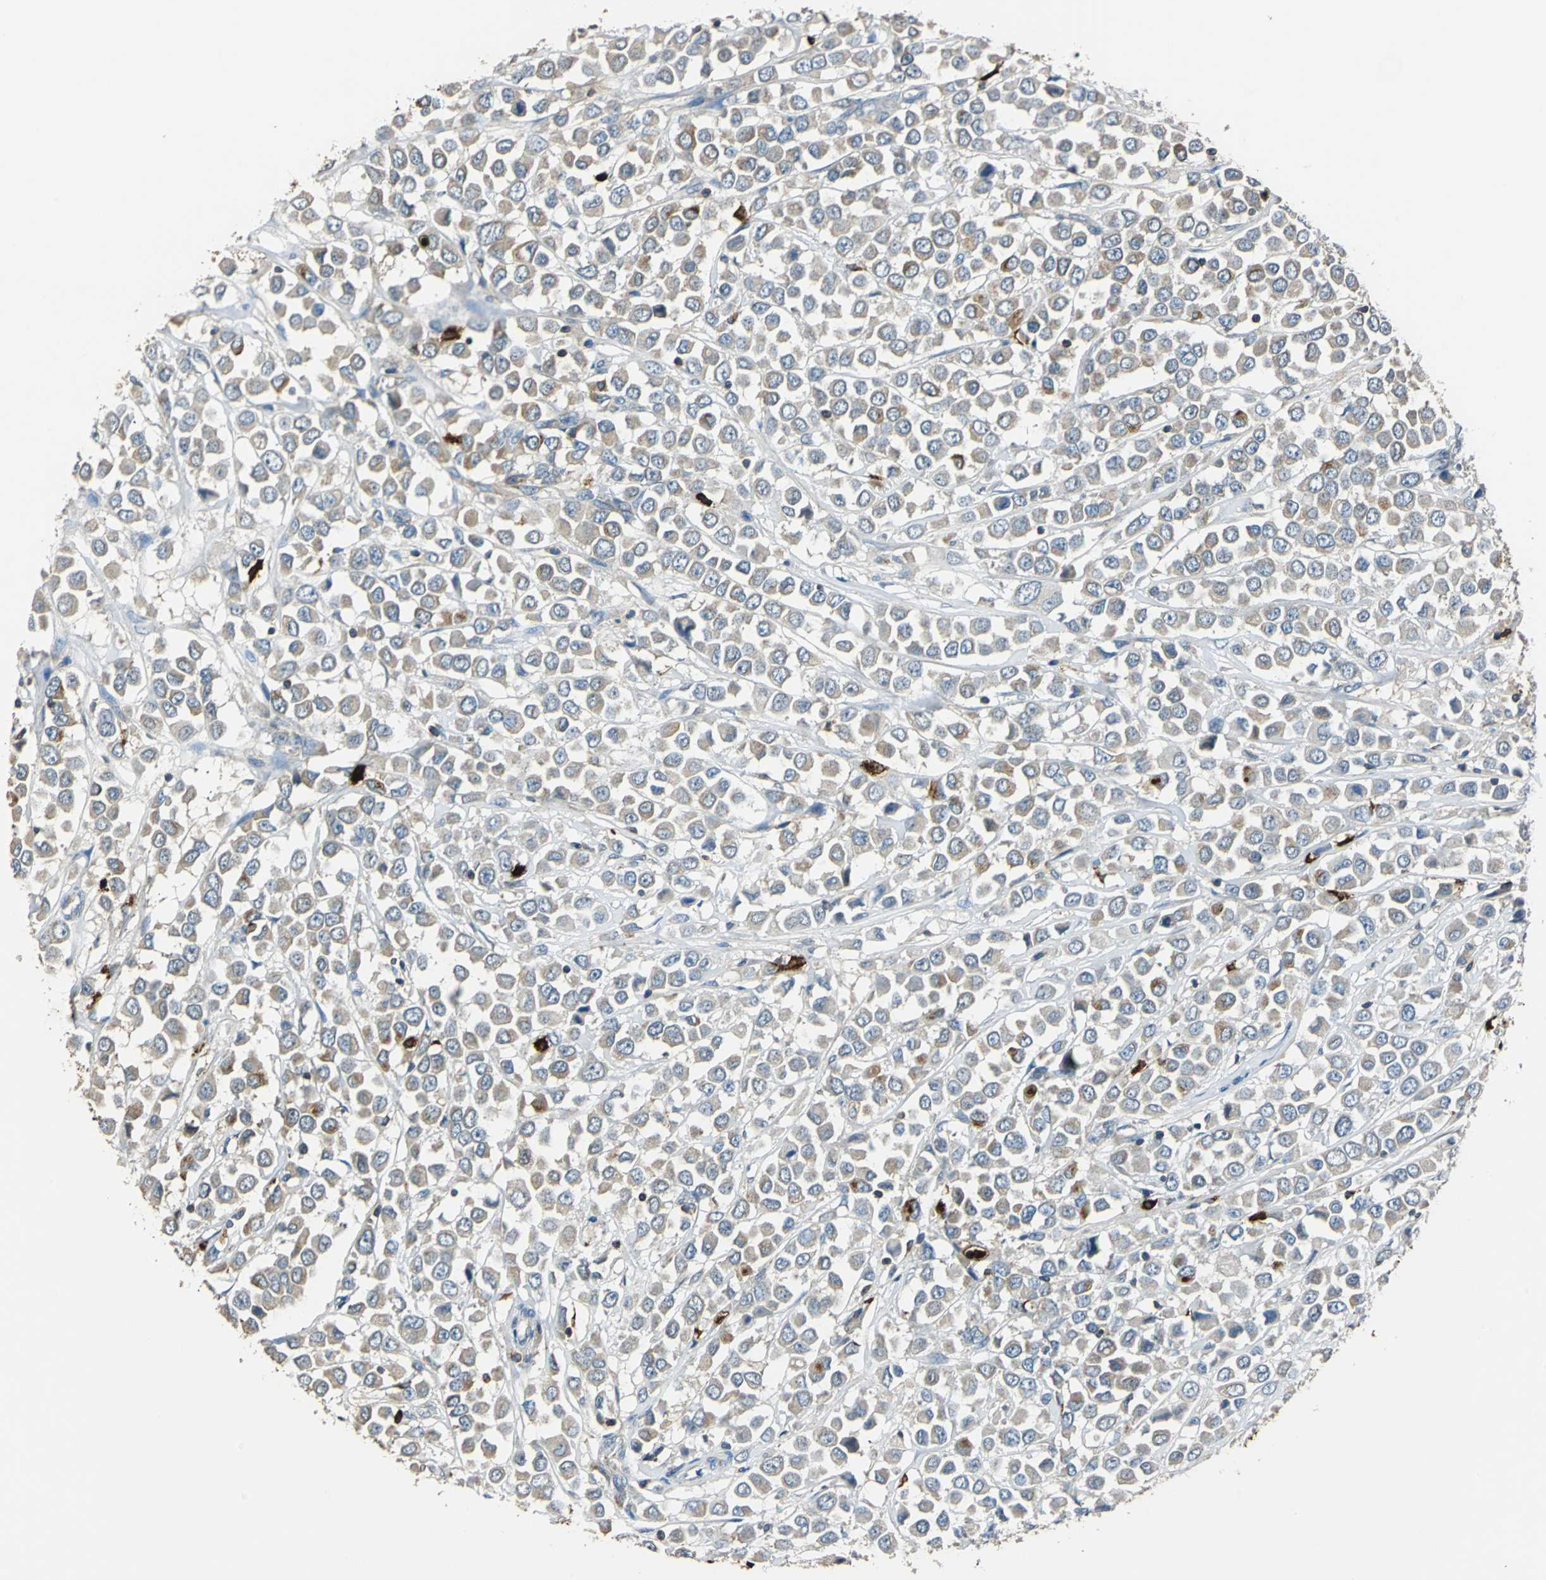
{"staining": {"intensity": "weak", "quantity": "25%-75%", "location": "cytoplasmic/membranous"}, "tissue": "breast cancer", "cell_type": "Tumor cells", "image_type": "cancer", "snomed": [{"axis": "morphology", "description": "Duct carcinoma"}, {"axis": "topography", "description": "Breast"}], "caption": "Breast cancer stained for a protein demonstrates weak cytoplasmic/membranous positivity in tumor cells.", "gene": "CPA3", "patient": {"sex": "female", "age": 61}}